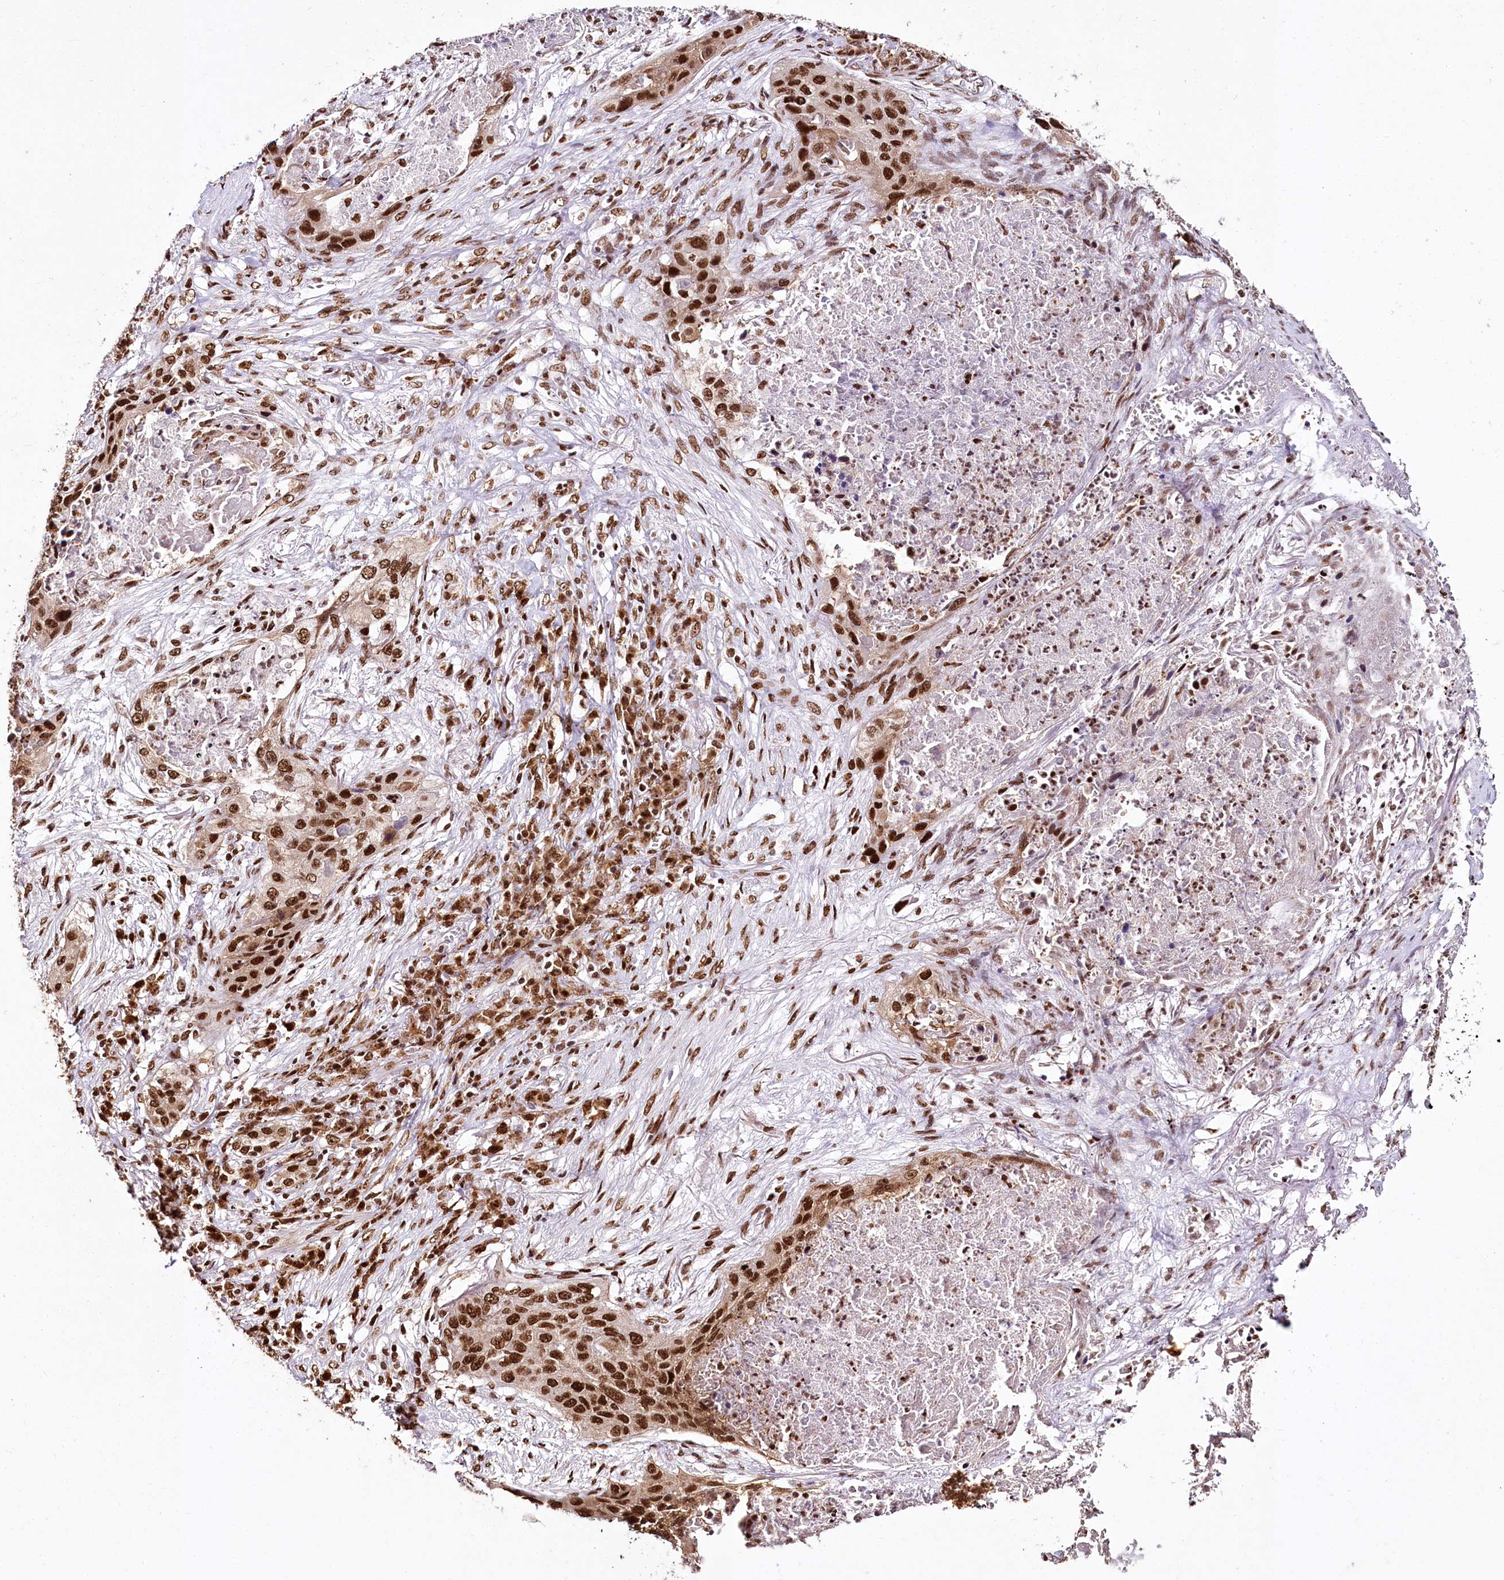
{"staining": {"intensity": "strong", "quantity": ">75%", "location": "nuclear"}, "tissue": "lung cancer", "cell_type": "Tumor cells", "image_type": "cancer", "snomed": [{"axis": "morphology", "description": "Squamous cell carcinoma, NOS"}, {"axis": "topography", "description": "Lung"}], "caption": "Protein analysis of lung squamous cell carcinoma tissue displays strong nuclear staining in about >75% of tumor cells.", "gene": "SMARCE1", "patient": {"sex": "female", "age": 63}}